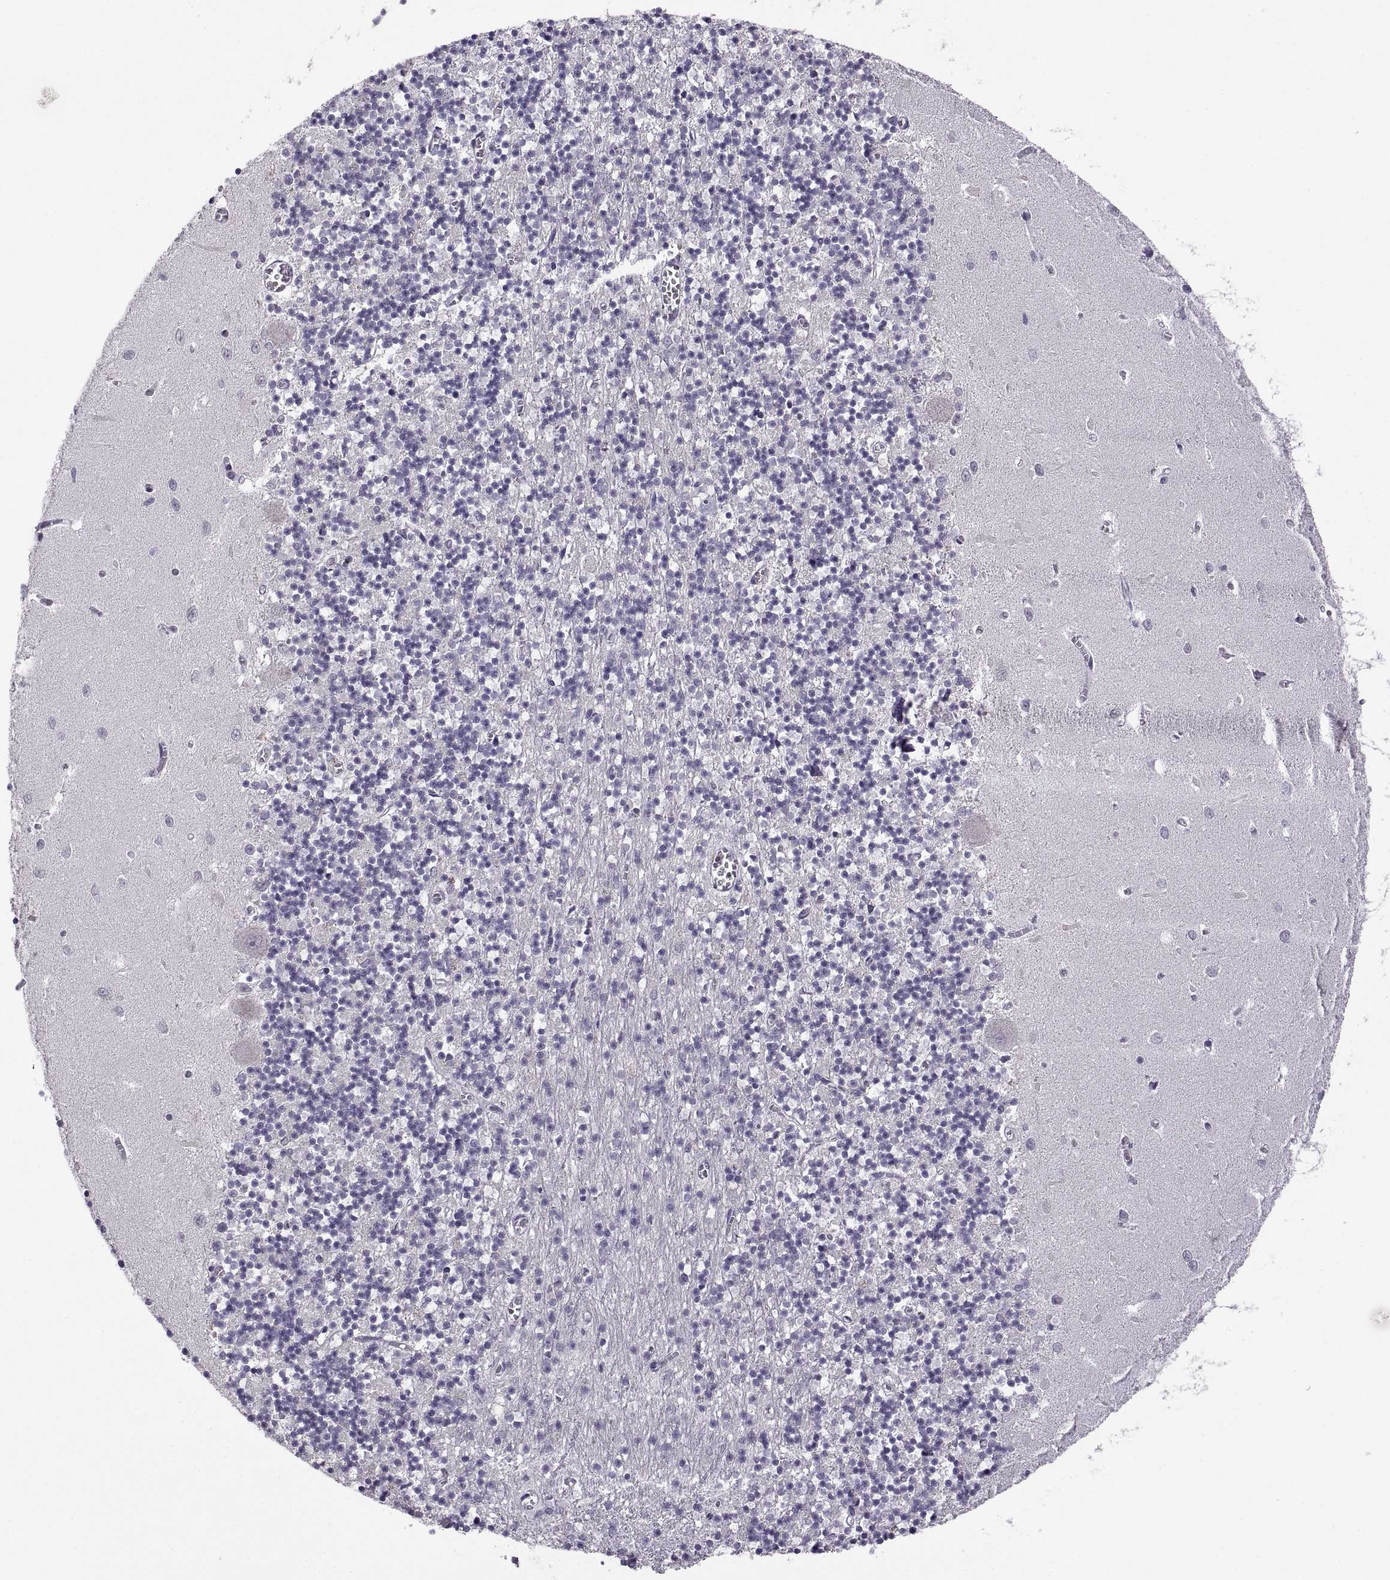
{"staining": {"intensity": "negative", "quantity": "none", "location": "none"}, "tissue": "cerebellum", "cell_type": "Cells in granular layer", "image_type": "normal", "snomed": [{"axis": "morphology", "description": "Normal tissue, NOS"}, {"axis": "topography", "description": "Cerebellum"}], "caption": "Normal cerebellum was stained to show a protein in brown. There is no significant positivity in cells in granular layer.", "gene": "NEK2", "patient": {"sex": "female", "age": 64}}